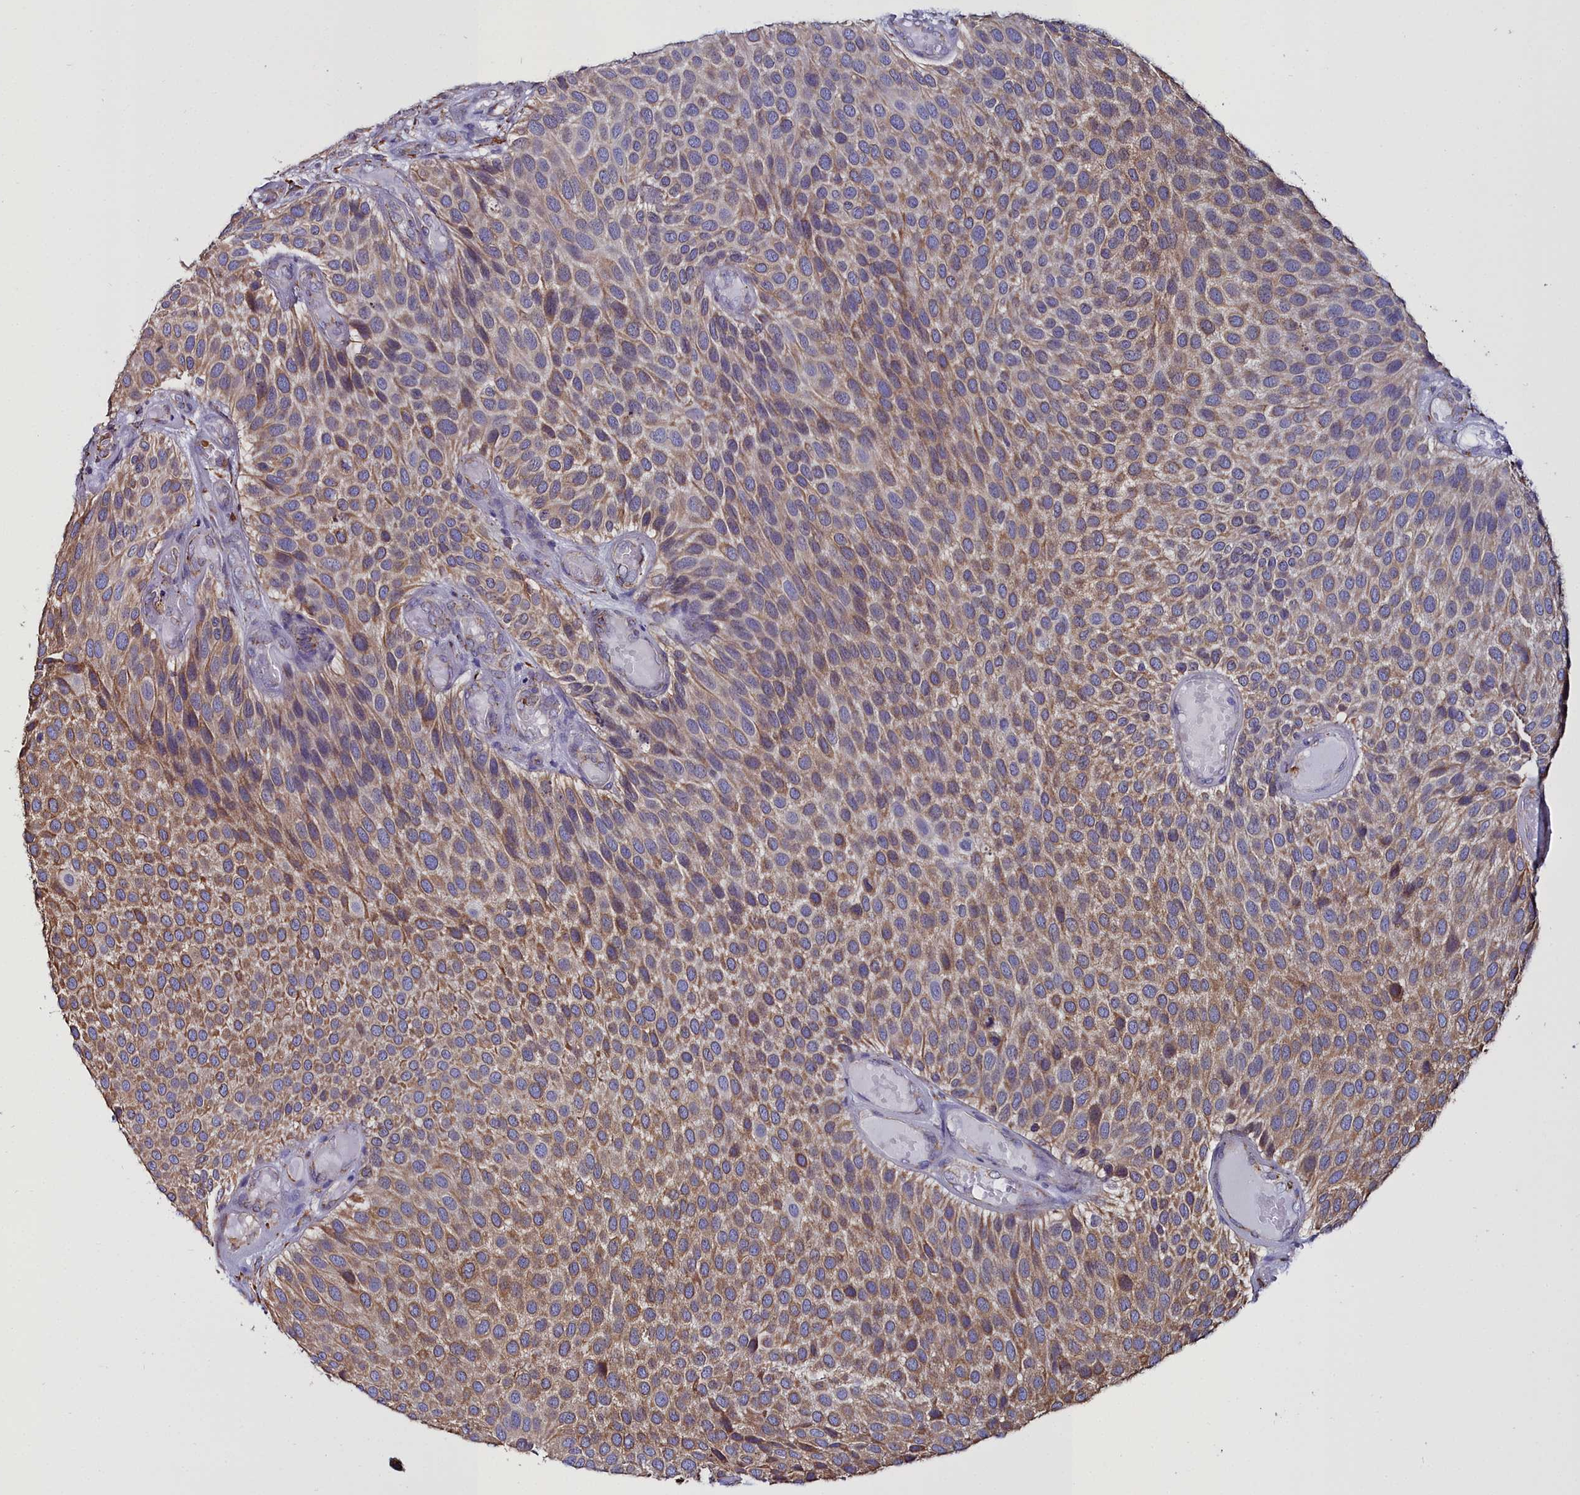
{"staining": {"intensity": "moderate", "quantity": ">75%", "location": "cytoplasmic/membranous"}, "tissue": "urothelial cancer", "cell_type": "Tumor cells", "image_type": "cancer", "snomed": [{"axis": "morphology", "description": "Urothelial carcinoma, Low grade"}, {"axis": "topography", "description": "Urinary bladder"}], "caption": "Tumor cells exhibit moderate cytoplasmic/membranous expression in about >75% of cells in urothelial carcinoma (low-grade).", "gene": "TXNDC5", "patient": {"sex": "male", "age": 89}}